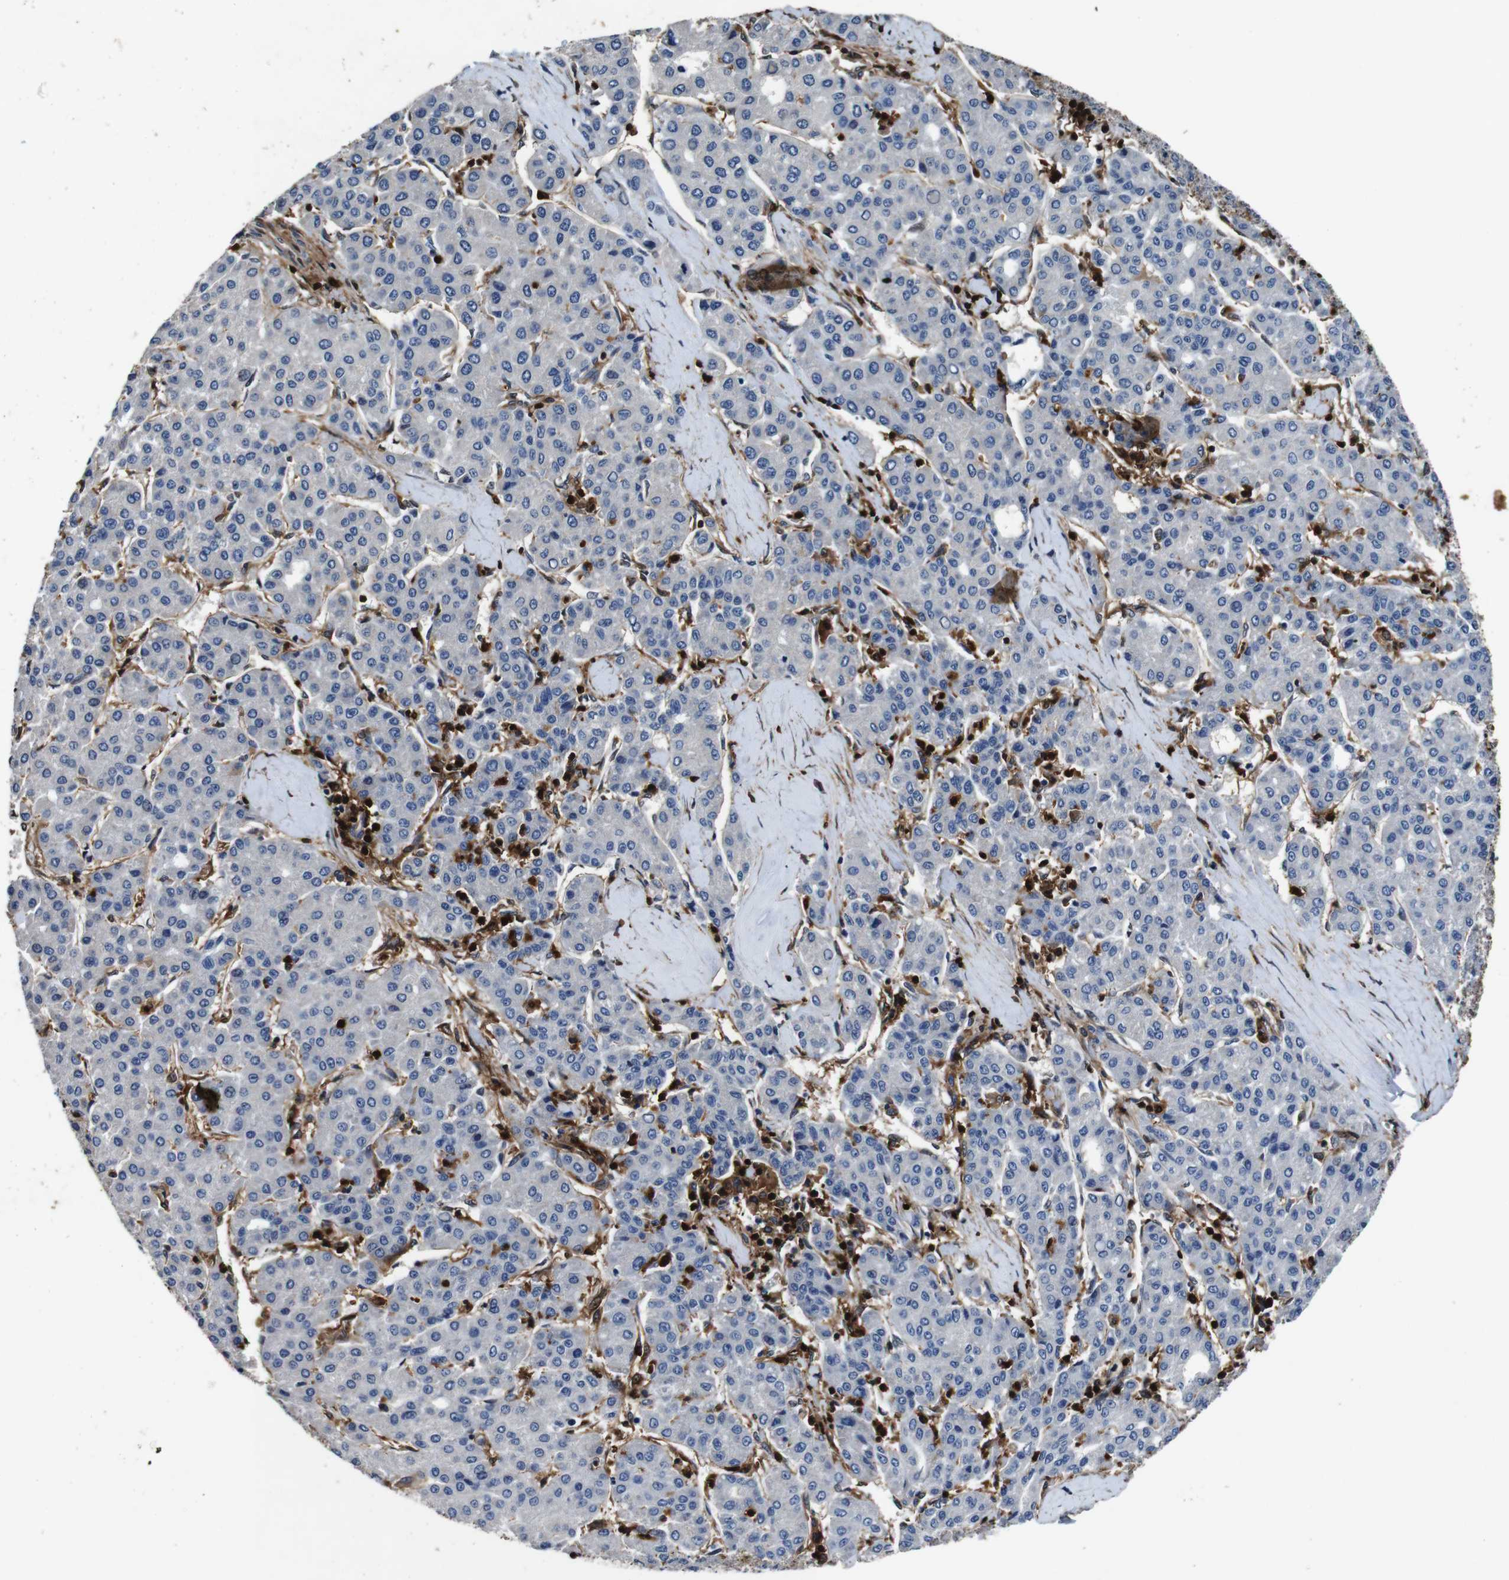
{"staining": {"intensity": "negative", "quantity": "none", "location": "none"}, "tissue": "liver cancer", "cell_type": "Tumor cells", "image_type": "cancer", "snomed": [{"axis": "morphology", "description": "Carcinoma, Hepatocellular, NOS"}, {"axis": "topography", "description": "Liver"}], "caption": "This is a micrograph of IHC staining of liver hepatocellular carcinoma, which shows no expression in tumor cells.", "gene": "ANXA1", "patient": {"sex": "male", "age": 65}}